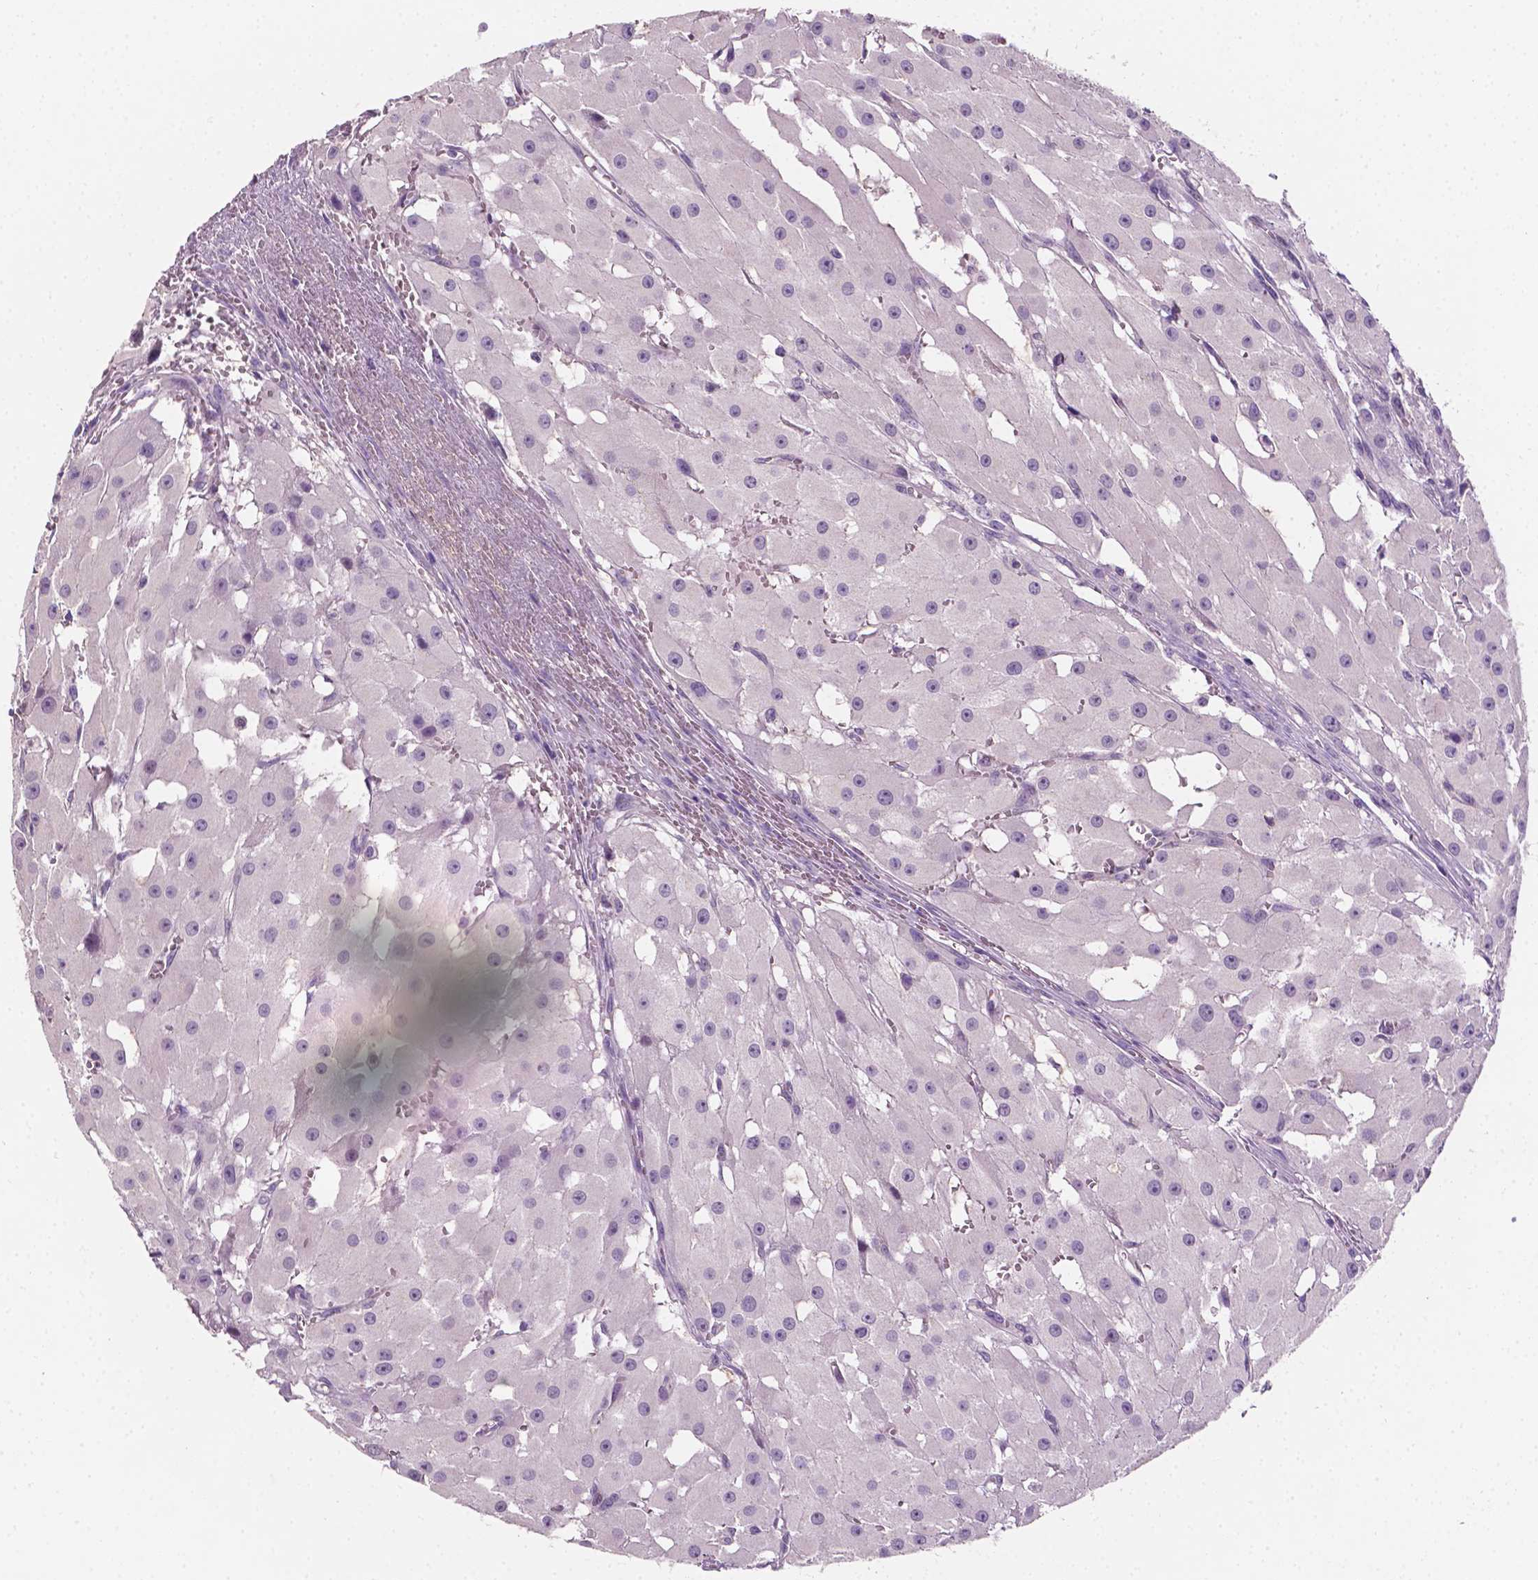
{"staining": {"intensity": "negative", "quantity": "none", "location": "none"}, "tissue": "ovary", "cell_type": "Ovarian stroma cells", "image_type": "normal", "snomed": [{"axis": "morphology", "description": "Normal tissue, NOS"}, {"axis": "topography", "description": "Ovary"}], "caption": "An immunohistochemistry (IHC) micrograph of unremarkable ovary is shown. There is no staining in ovarian stroma cells of ovary. The staining is performed using DAB brown chromogen with nuclei counter-stained in using hematoxylin.", "gene": "EGFR", "patient": {"sex": "female", "age": 37}}